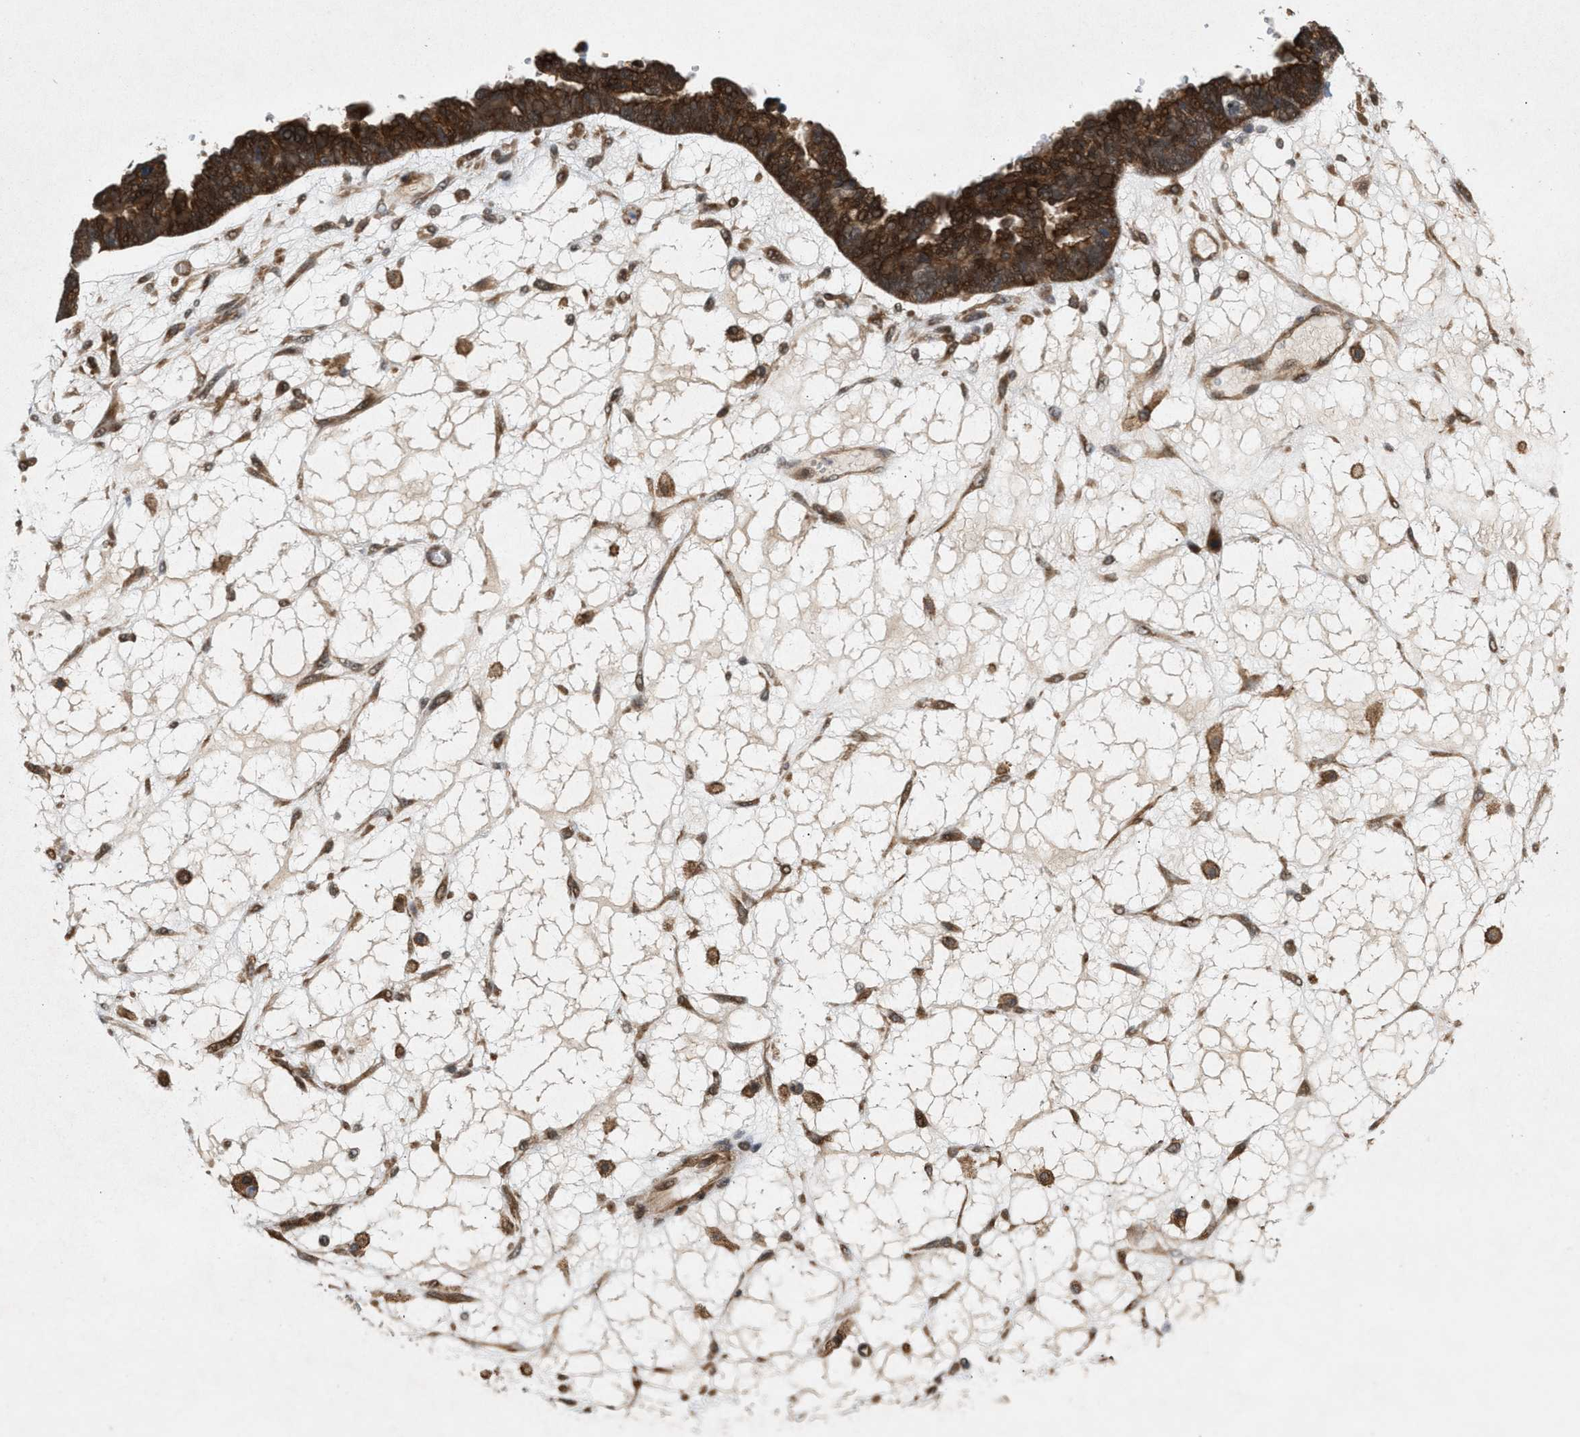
{"staining": {"intensity": "strong", "quantity": ">75%", "location": "cytoplasmic/membranous"}, "tissue": "ovarian cancer", "cell_type": "Tumor cells", "image_type": "cancer", "snomed": [{"axis": "morphology", "description": "Cystadenocarcinoma, serous, NOS"}, {"axis": "topography", "description": "Ovary"}], "caption": "Brown immunohistochemical staining in ovarian cancer (serous cystadenocarcinoma) reveals strong cytoplasmic/membranous positivity in about >75% of tumor cells.", "gene": "MFSD6", "patient": {"sex": "female", "age": 79}}